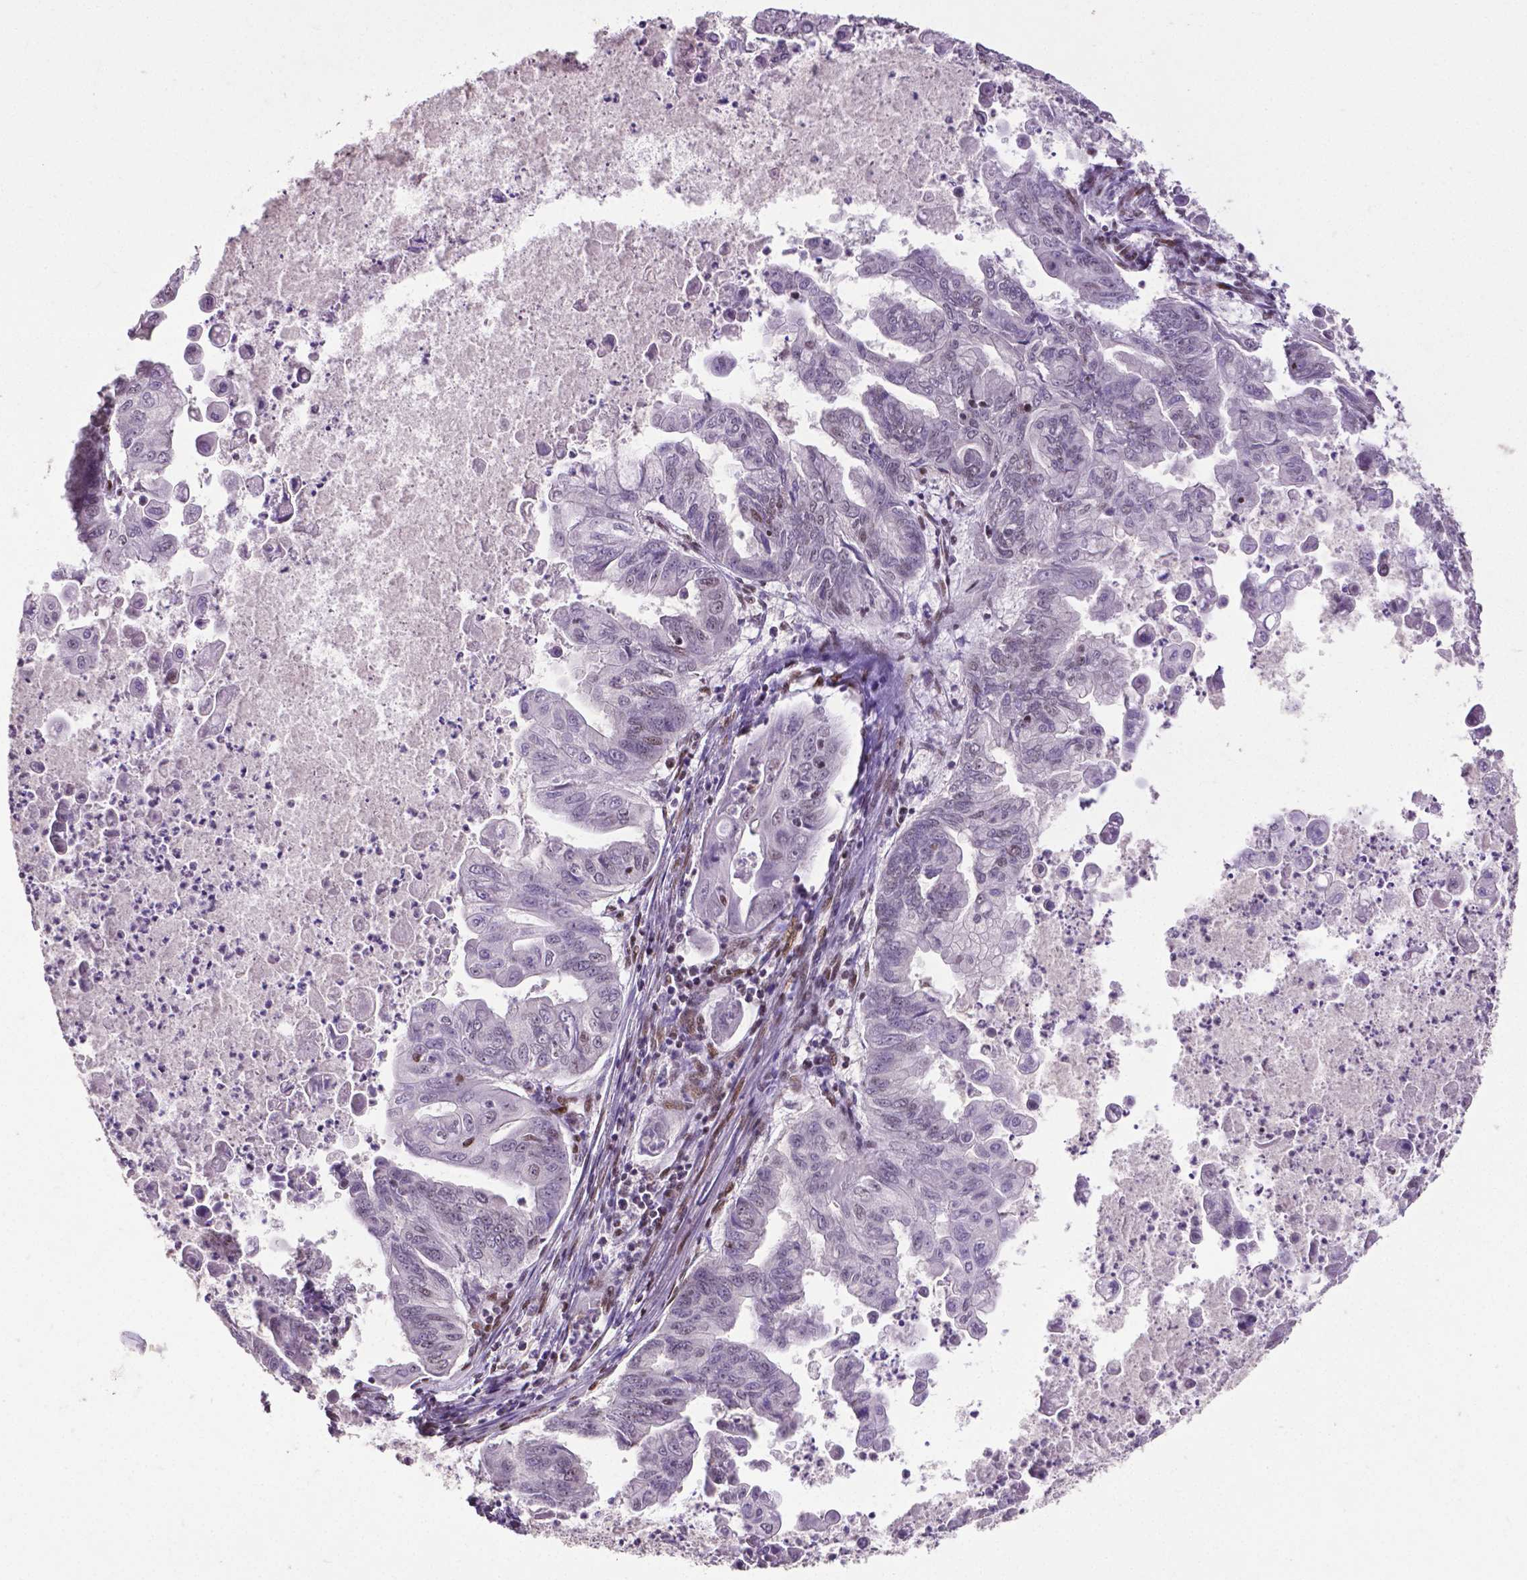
{"staining": {"intensity": "negative", "quantity": "none", "location": "none"}, "tissue": "stomach cancer", "cell_type": "Tumor cells", "image_type": "cancer", "snomed": [{"axis": "morphology", "description": "Adenocarcinoma, NOS"}, {"axis": "topography", "description": "Stomach, upper"}], "caption": "Stomach adenocarcinoma stained for a protein using IHC demonstrates no expression tumor cells.", "gene": "REST", "patient": {"sex": "male", "age": 80}}